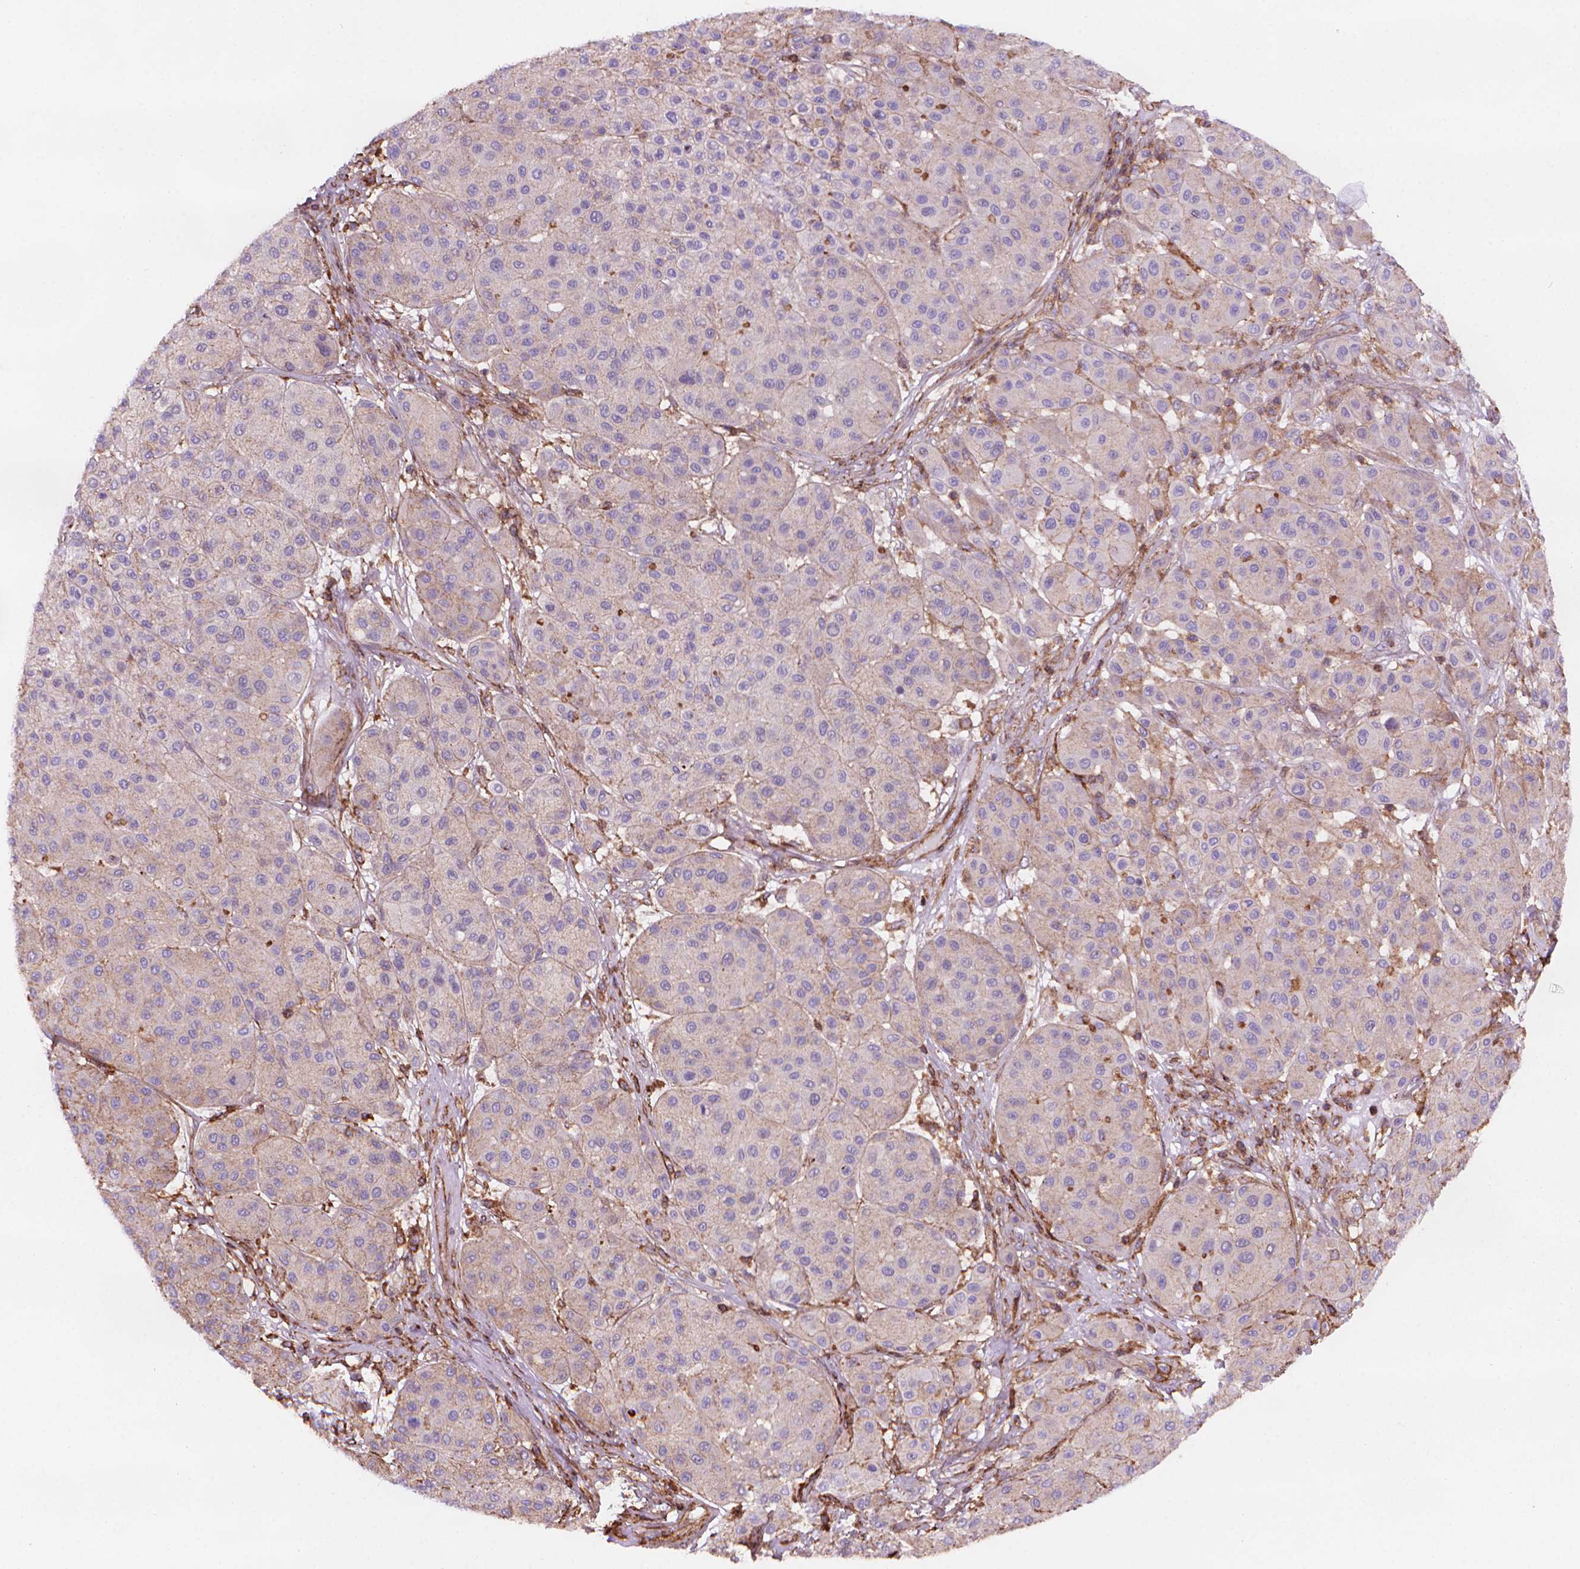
{"staining": {"intensity": "negative", "quantity": "none", "location": "none"}, "tissue": "melanoma", "cell_type": "Tumor cells", "image_type": "cancer", "snomed": [{"axis": "morphology", "description": "Malignant melanoma, Metastatic site"}, {"axis": "topography", "description": "Smooth muscle"}], "caption": "Immunohistochemical staining of human malignant melanoma (metastatic site) demonstrates no significant expression in tumor cells.", "gene": "PATJ", "patient": {"sex": "male", "age": 41}}